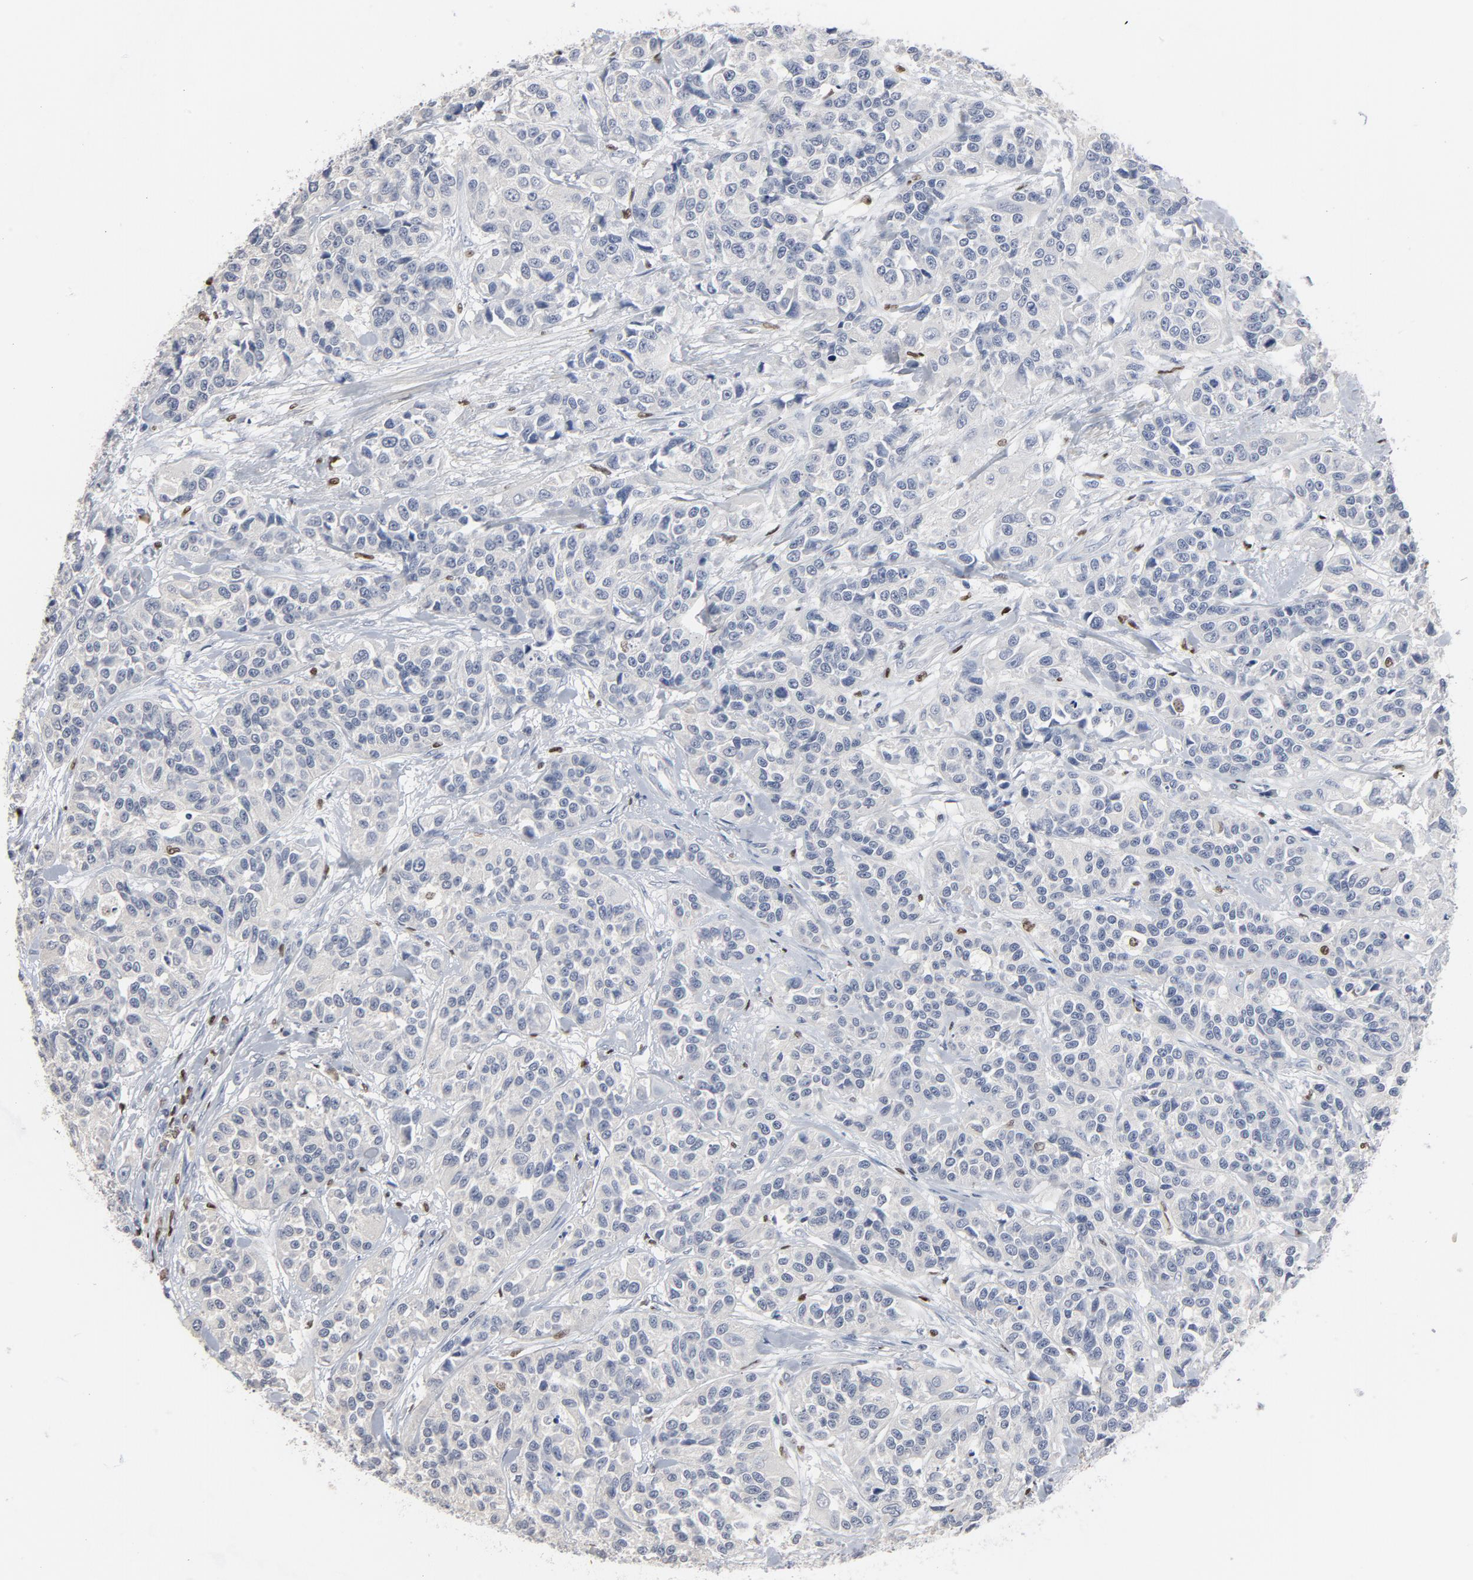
{"staining": {"intensity": "negative", "quantity": "none", "location": "none"}, "tissue": "urothelial cancer", "cell_type": "Tumor cells", "image_type": "cancer", "snomed": [{"axis": "morphology", "description": "Urothelial carcinoma, High grade"}, {"axis": "topography", "description": "Urinary bladder"}], "caption": "Tumor cells are negative for protein expression in human urothelial cancer.", "gene": "SPI1", "patient": {"sex": "female", "age": 81}}